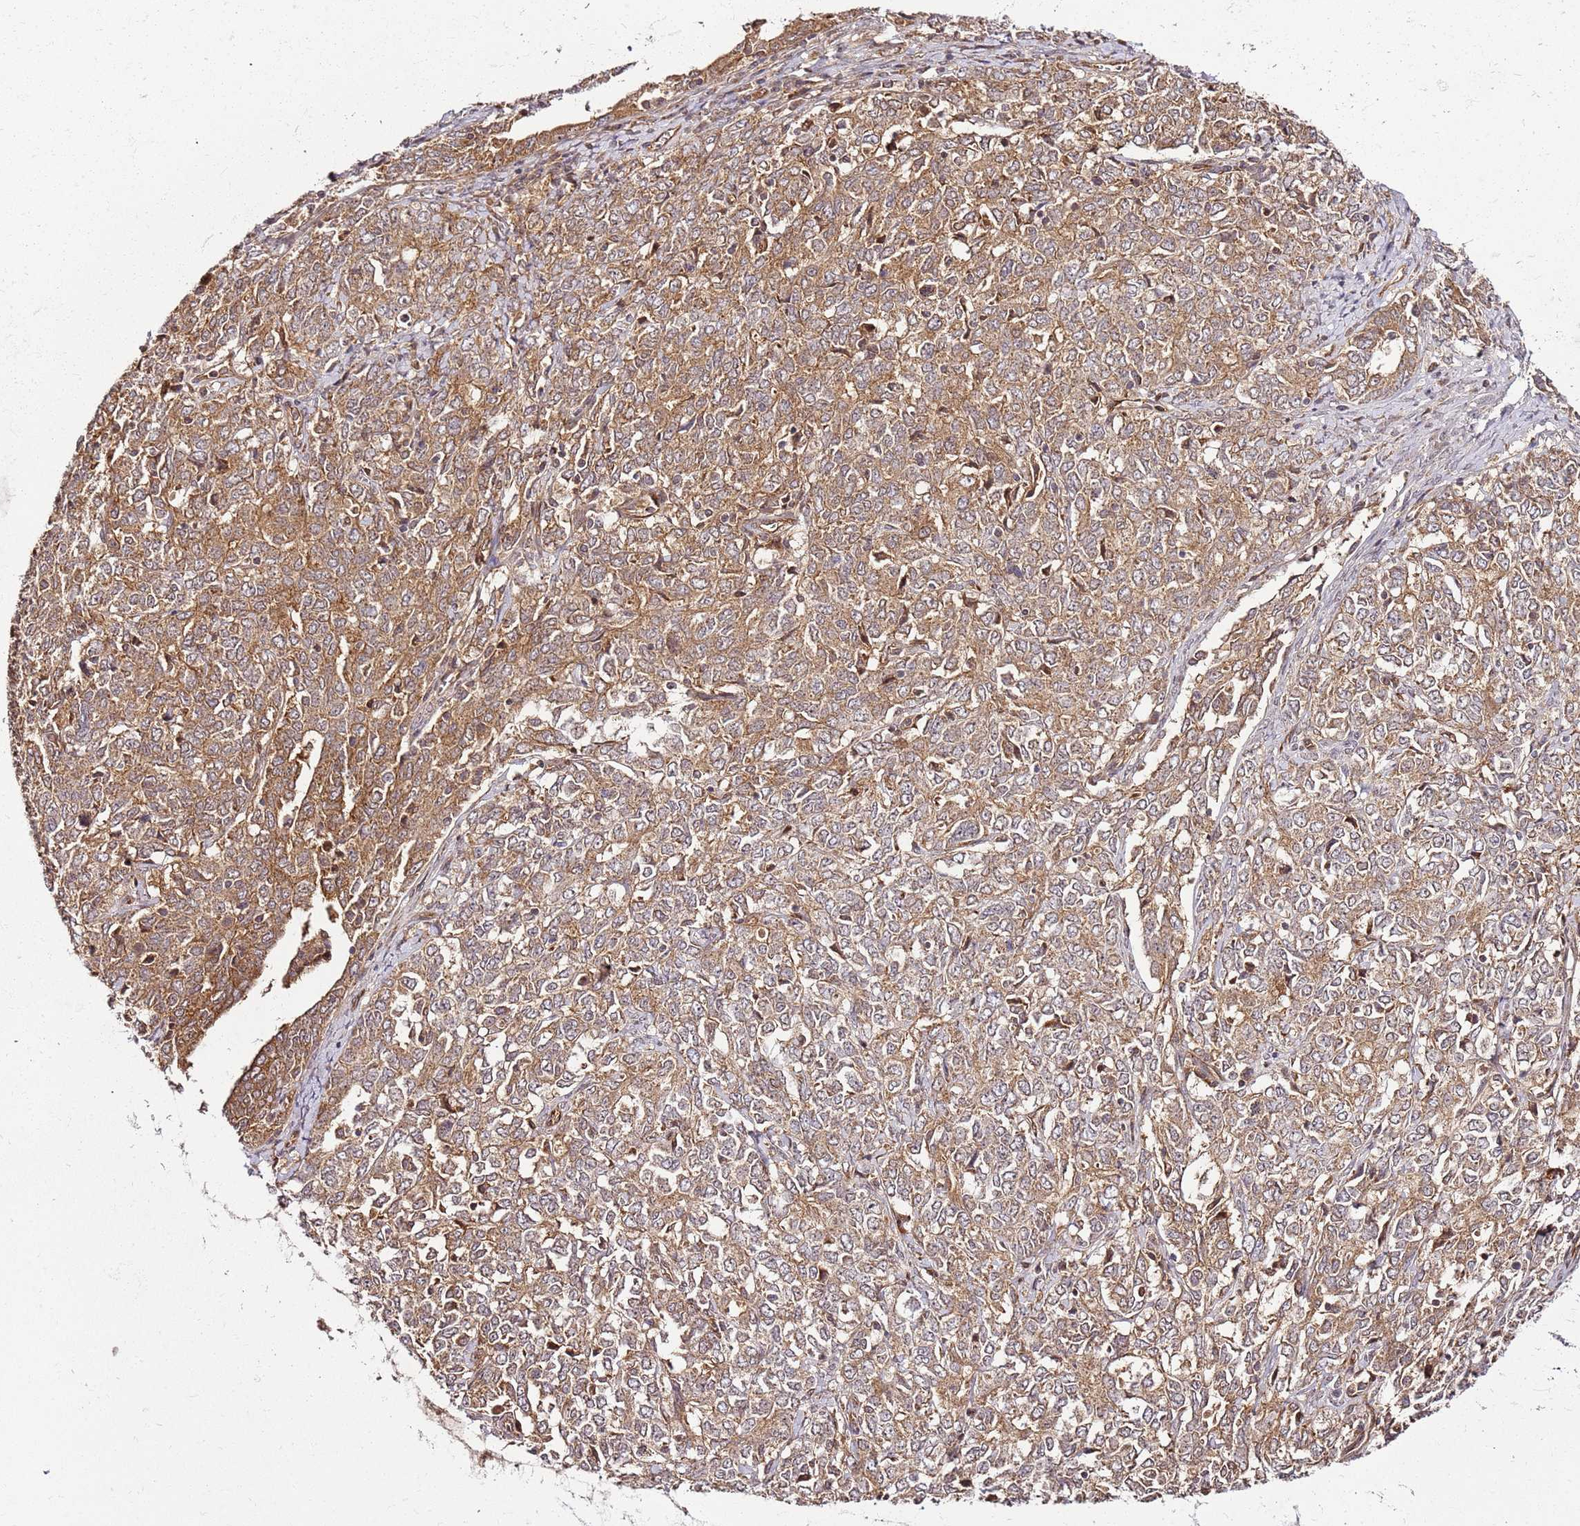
{"staining": {"intensity": "moderate", "quantity": ">75%", "location": "cytoplasmic/membranous"}, "tissue": "ovarian cancer", "cell_type": "Tumor cells", "image_type": "cancer", "snomed": [{"axis": "morphology", "description": "Carcinoma, endometroid"}, {"axis": "topography", "description": "Ovary"}], "caption": "The photomicrograph displays a brown stain indicating the presence of a protein in the cytoplasmic/membranous of tumor cells in ovarian cancer (endometroid carcinoma).", "gene": "CCNYL1", "patient": {"sex": "female", "age": 62}}